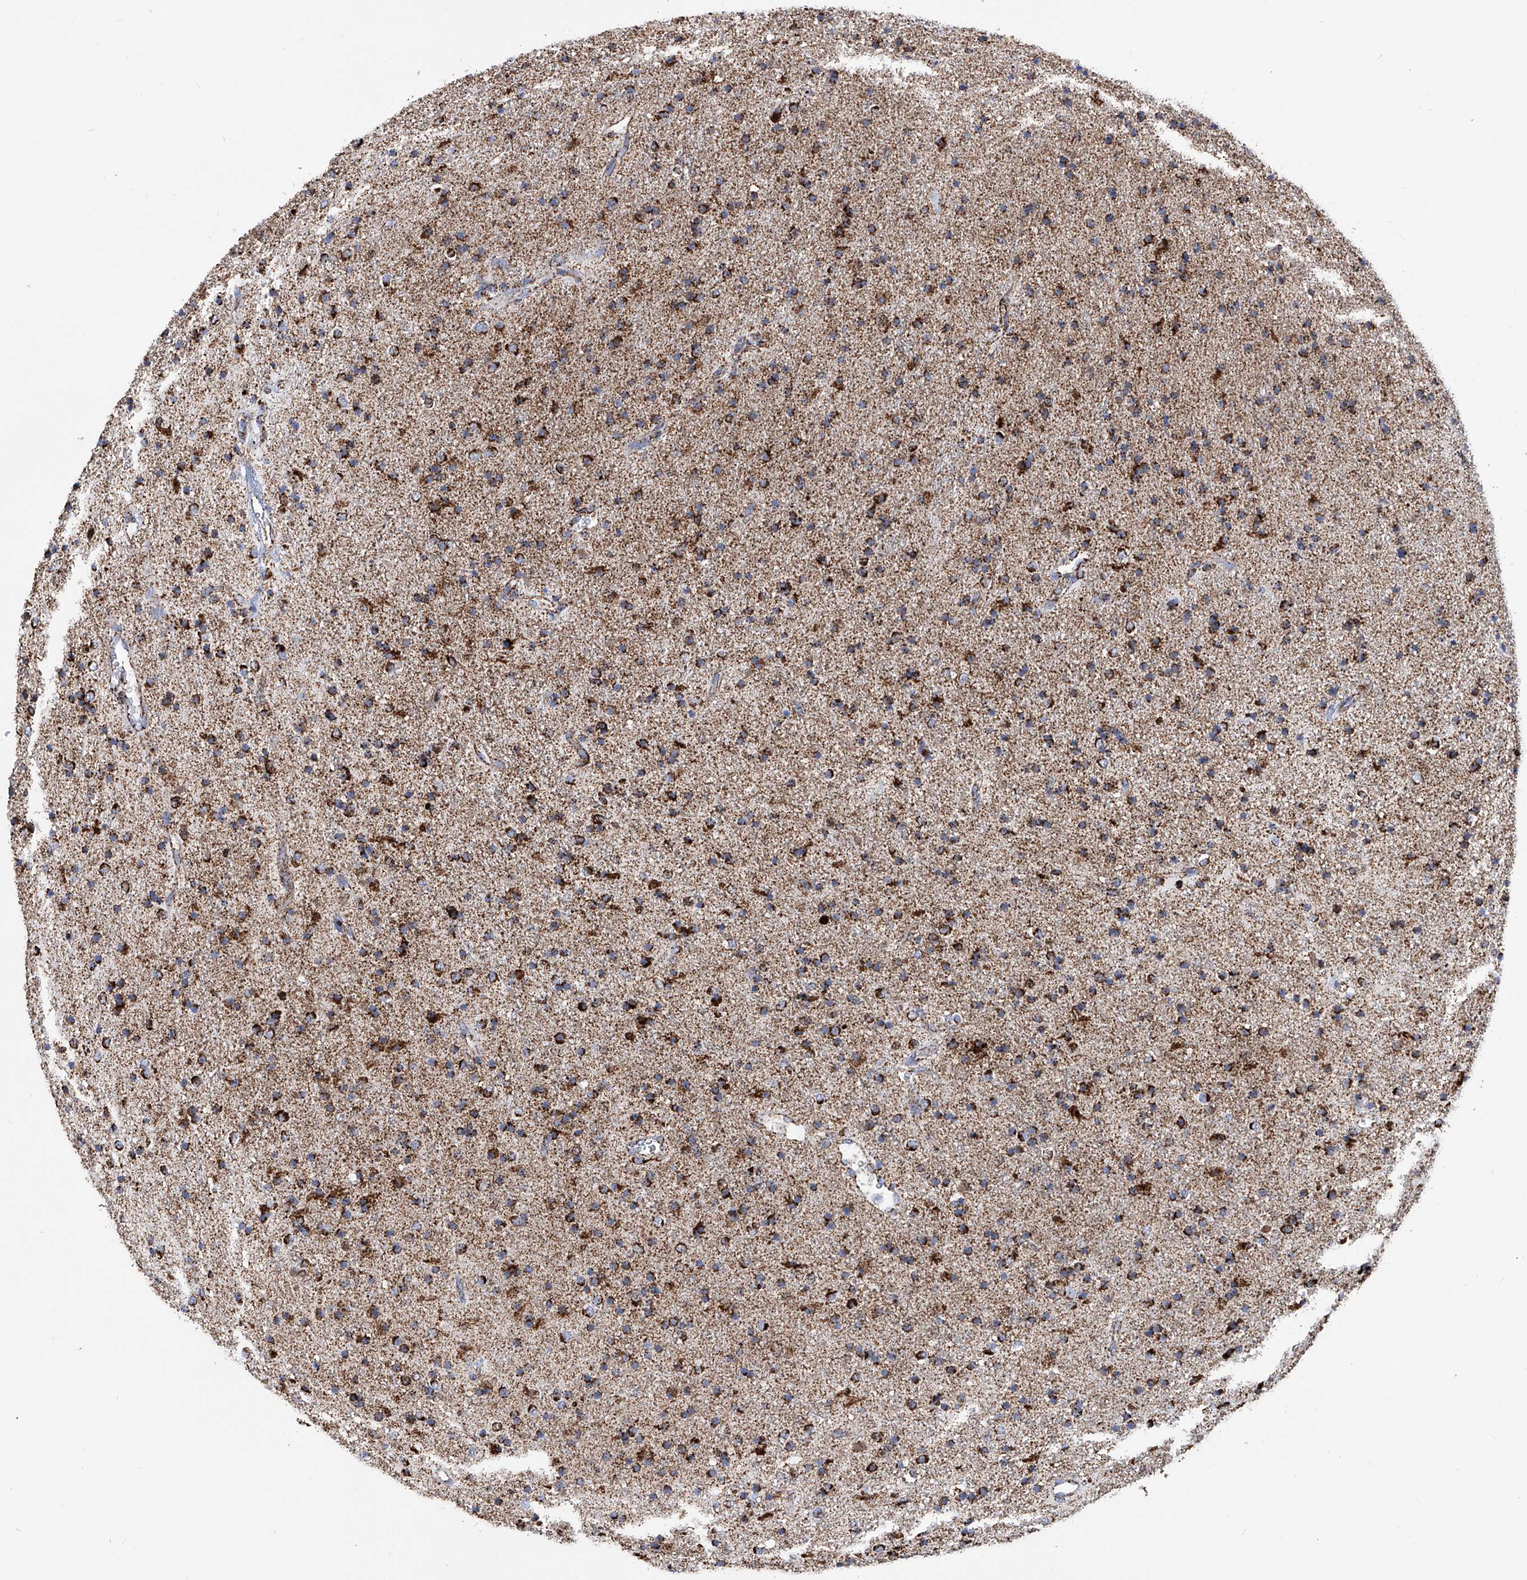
{"staining": {"intensity": "strong", "quantity": ">75%", "location": "cytoplasmic/membranous"}, "tissue": "glioma", "cell_type": "Tumor cells", "image_type": "cancer", "snomed": [{"axis": "morphology", "description": "Glioma, malignant, High grade"}, {"axis": "topography", "description": "Brain"}], "caption": "High-power microscopy captured an IHC photomicrograph of glioma, revealing strong cytoplasmic/membranous positivity in about >75% of tumor cells. (brown staining indicates protein expression, while blue staining denotes nuclei).", "gene": "ATP5PF", "patient": {"sex": "male", "age": 34}}